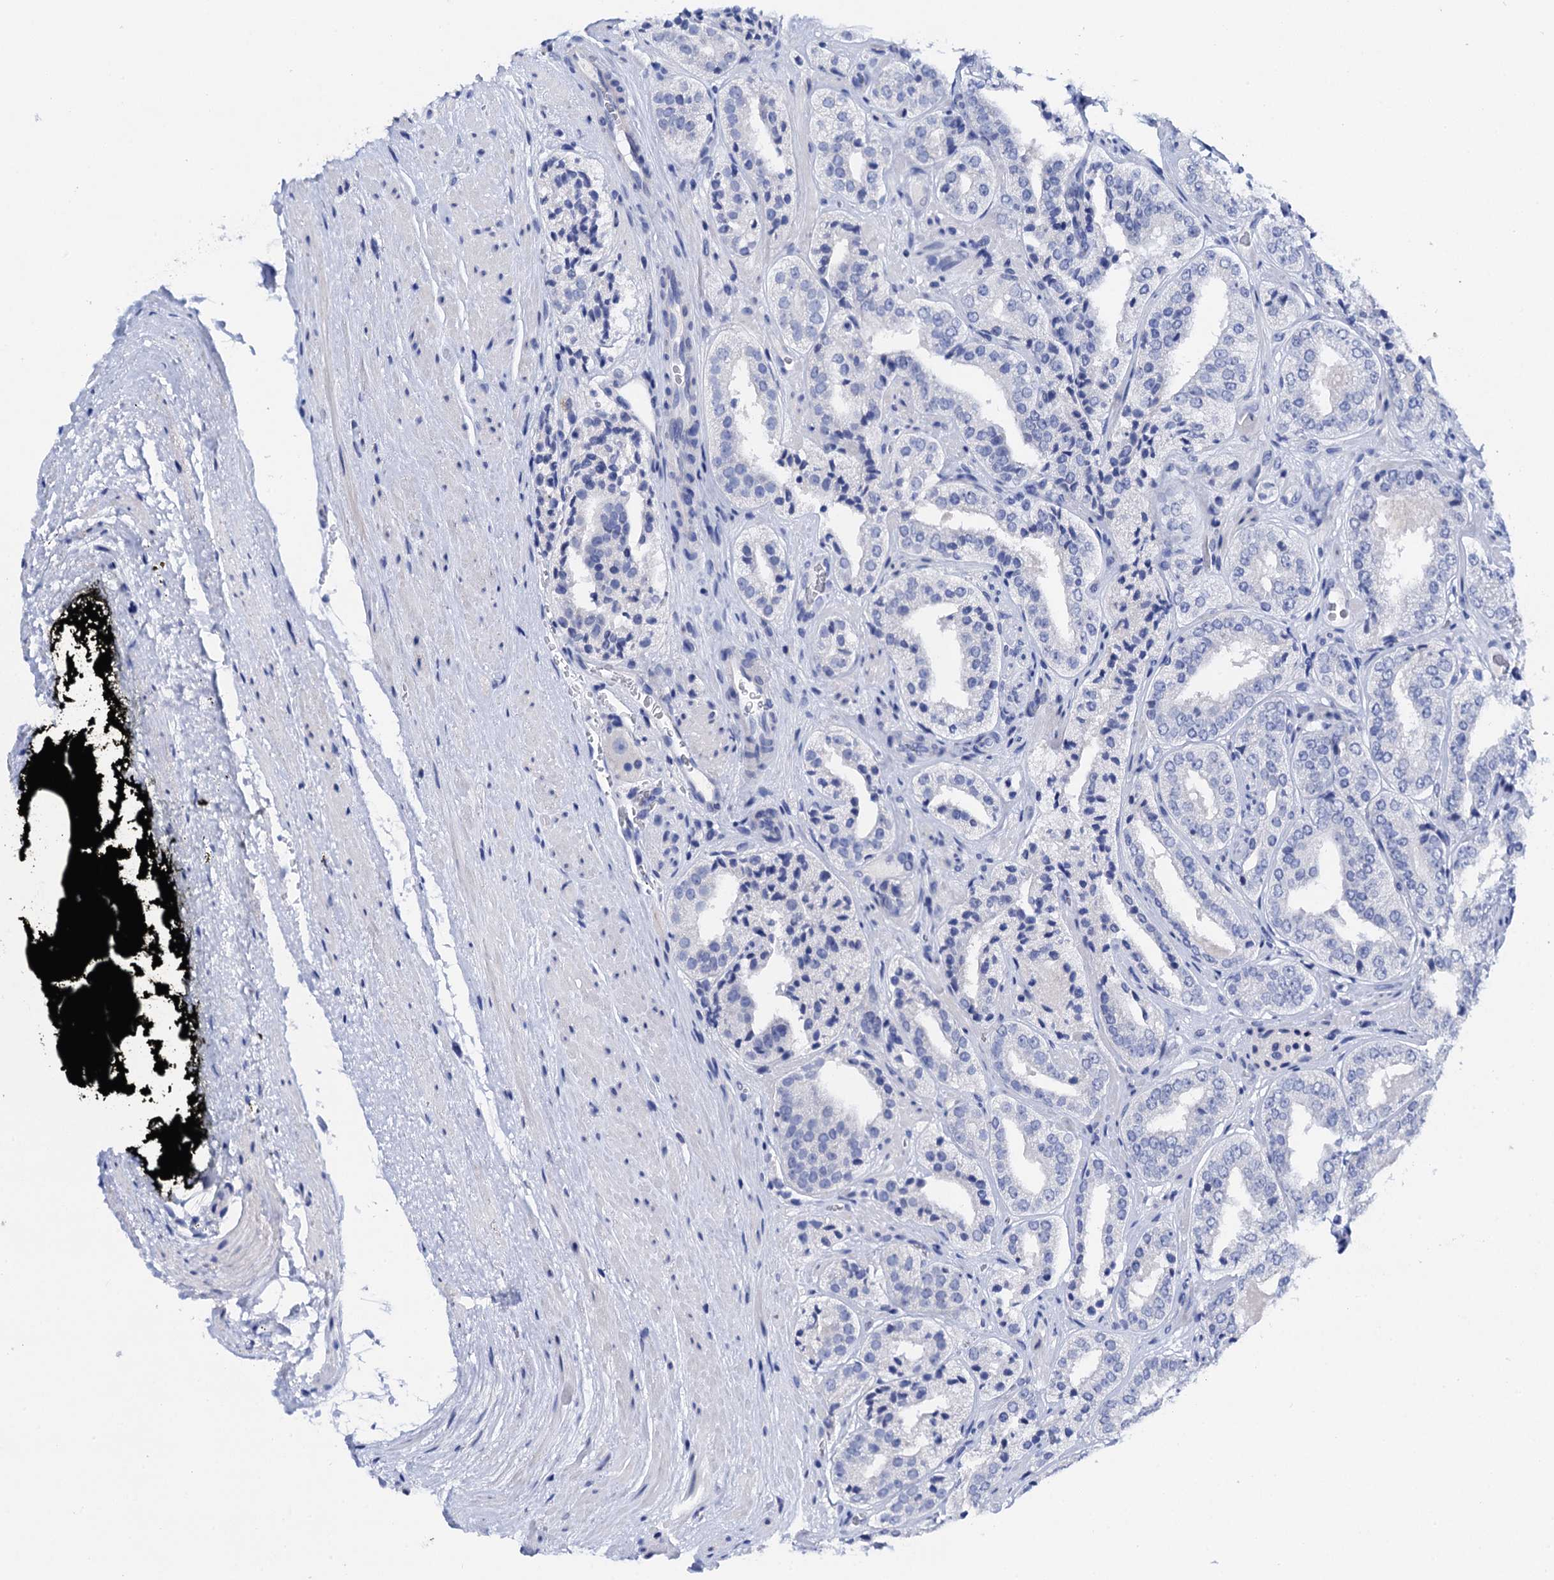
{"staining": {"intensity": "negative", "quantity": "none", "location": "none"}, "tissue": "prostate cancer", "cell_type": "Tumor cells", "image_type": "cancer", "snomed": [{"axis": "morphology", "description": "Adenocarcinoma, High grade"}, {"axis": "topography", "description": "Prostate"}], "caption": "A micrograph of human adenocarcinoma (high-grade) (prostate) is negative for staining in tumor cells.", "gene": "LYPD3", "patient": {"sex": "male", "age": 71}}